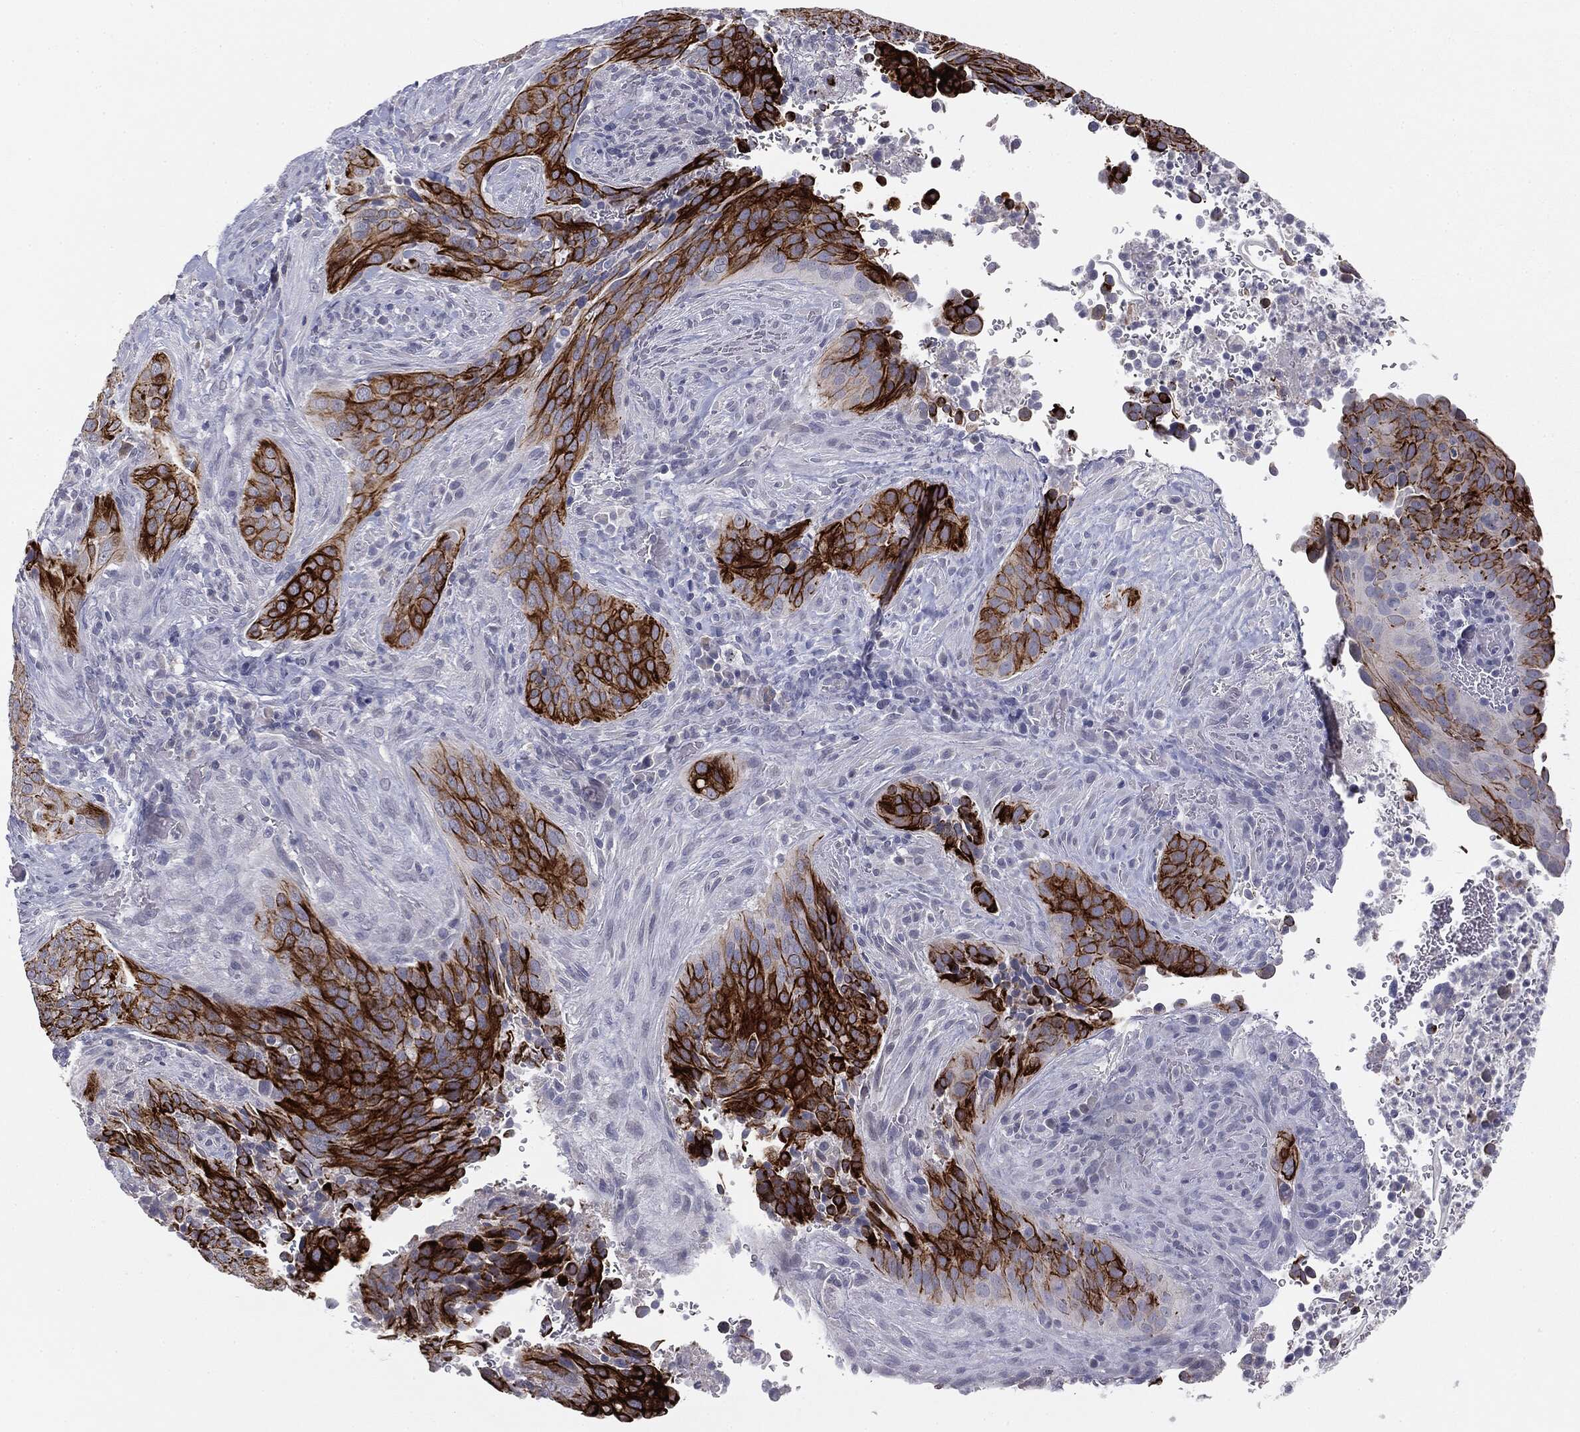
{"staining": {"intensity": "strong", "quantity": "25%-75%", "location": "cytoplasmic/membranous"}, "tissue": "cervical cancer", "cell_type": "Tumor cells", "image_type": "cancer", "snomed": [{"axis": "morphology", "description": "Squamous cell carcinoma, NOS"}, {"axis": "topography", "description": "Cervix"}], "caption": "Cervical squamous cell carcinoma tissue exhibits strong cytoplasmic/membranous staining in about 25%-75% of tumor cells, visualized by immunohistochemistry. Using DAB (3,3'-diaminobenzidine) (brown) and hematoxylin (blue) stains, captured at high magnification using brightfield microscopy.", "gene": "MUC1", "patient": {"sex": "female", "age": 38}}